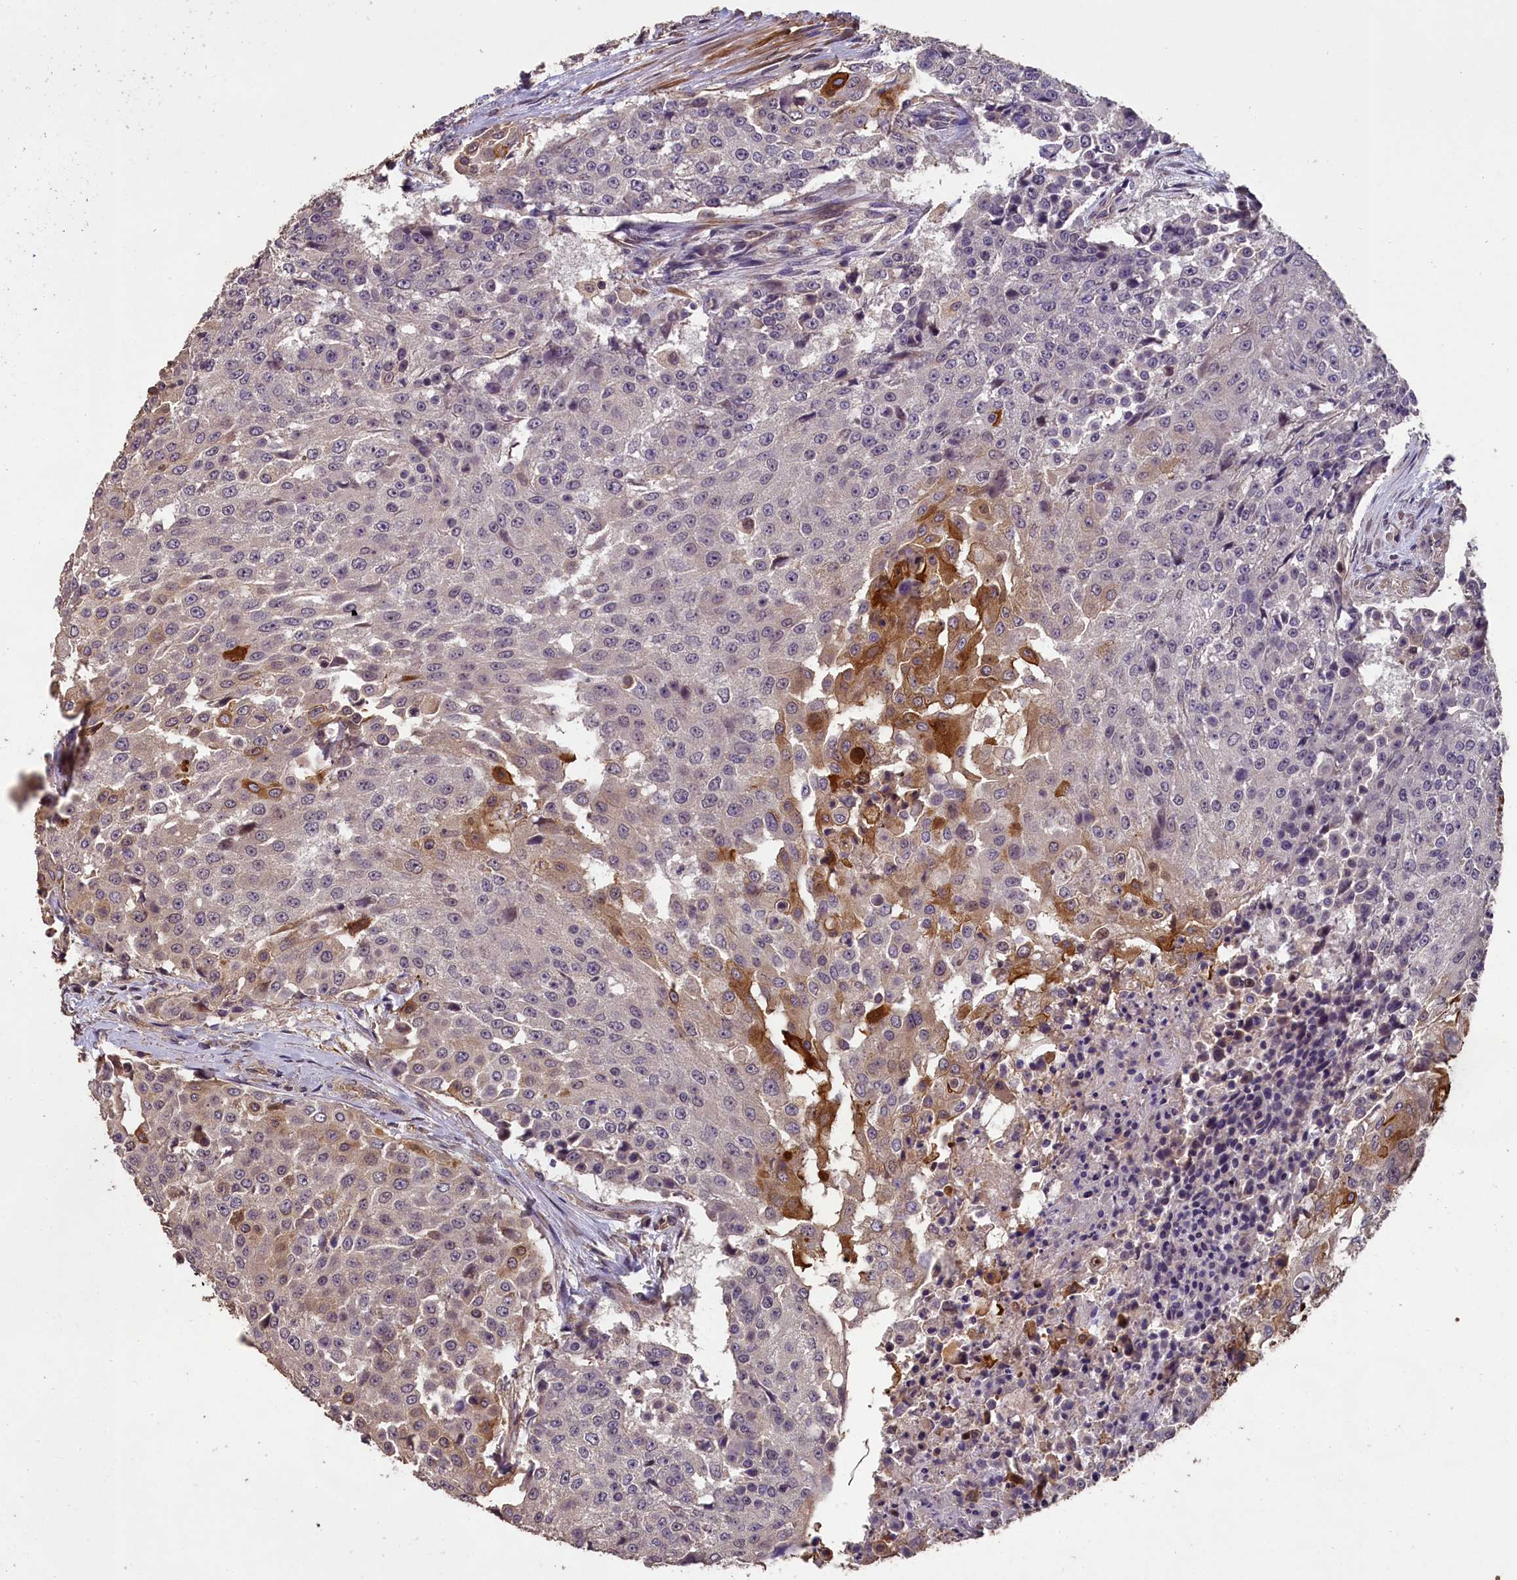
{"staining": {"intensity": "moderate", "quantity": "<25%", "location": "cytoplasmic/membranous"}, "tissue": "urothelial cancer", "cell_type": "Tumor cells", "image_type": "cancer", "snomed": [{"axis": "morphology", "description": "Urothelial carcinoma, High grade"}, {"axis": "topography", "description": "Urinary bladder"}], "caption": "IHC (DAB) staining of human urothelial carcinoma (high-grade) shows moderate cytoplasmic/membranous protein positivity in about <25% of tumor cells. (Brightfield microscopy of DAB IHC at high magnification).", "gene": "CHD9", "patient": {"sex": "female", "age": 63}}